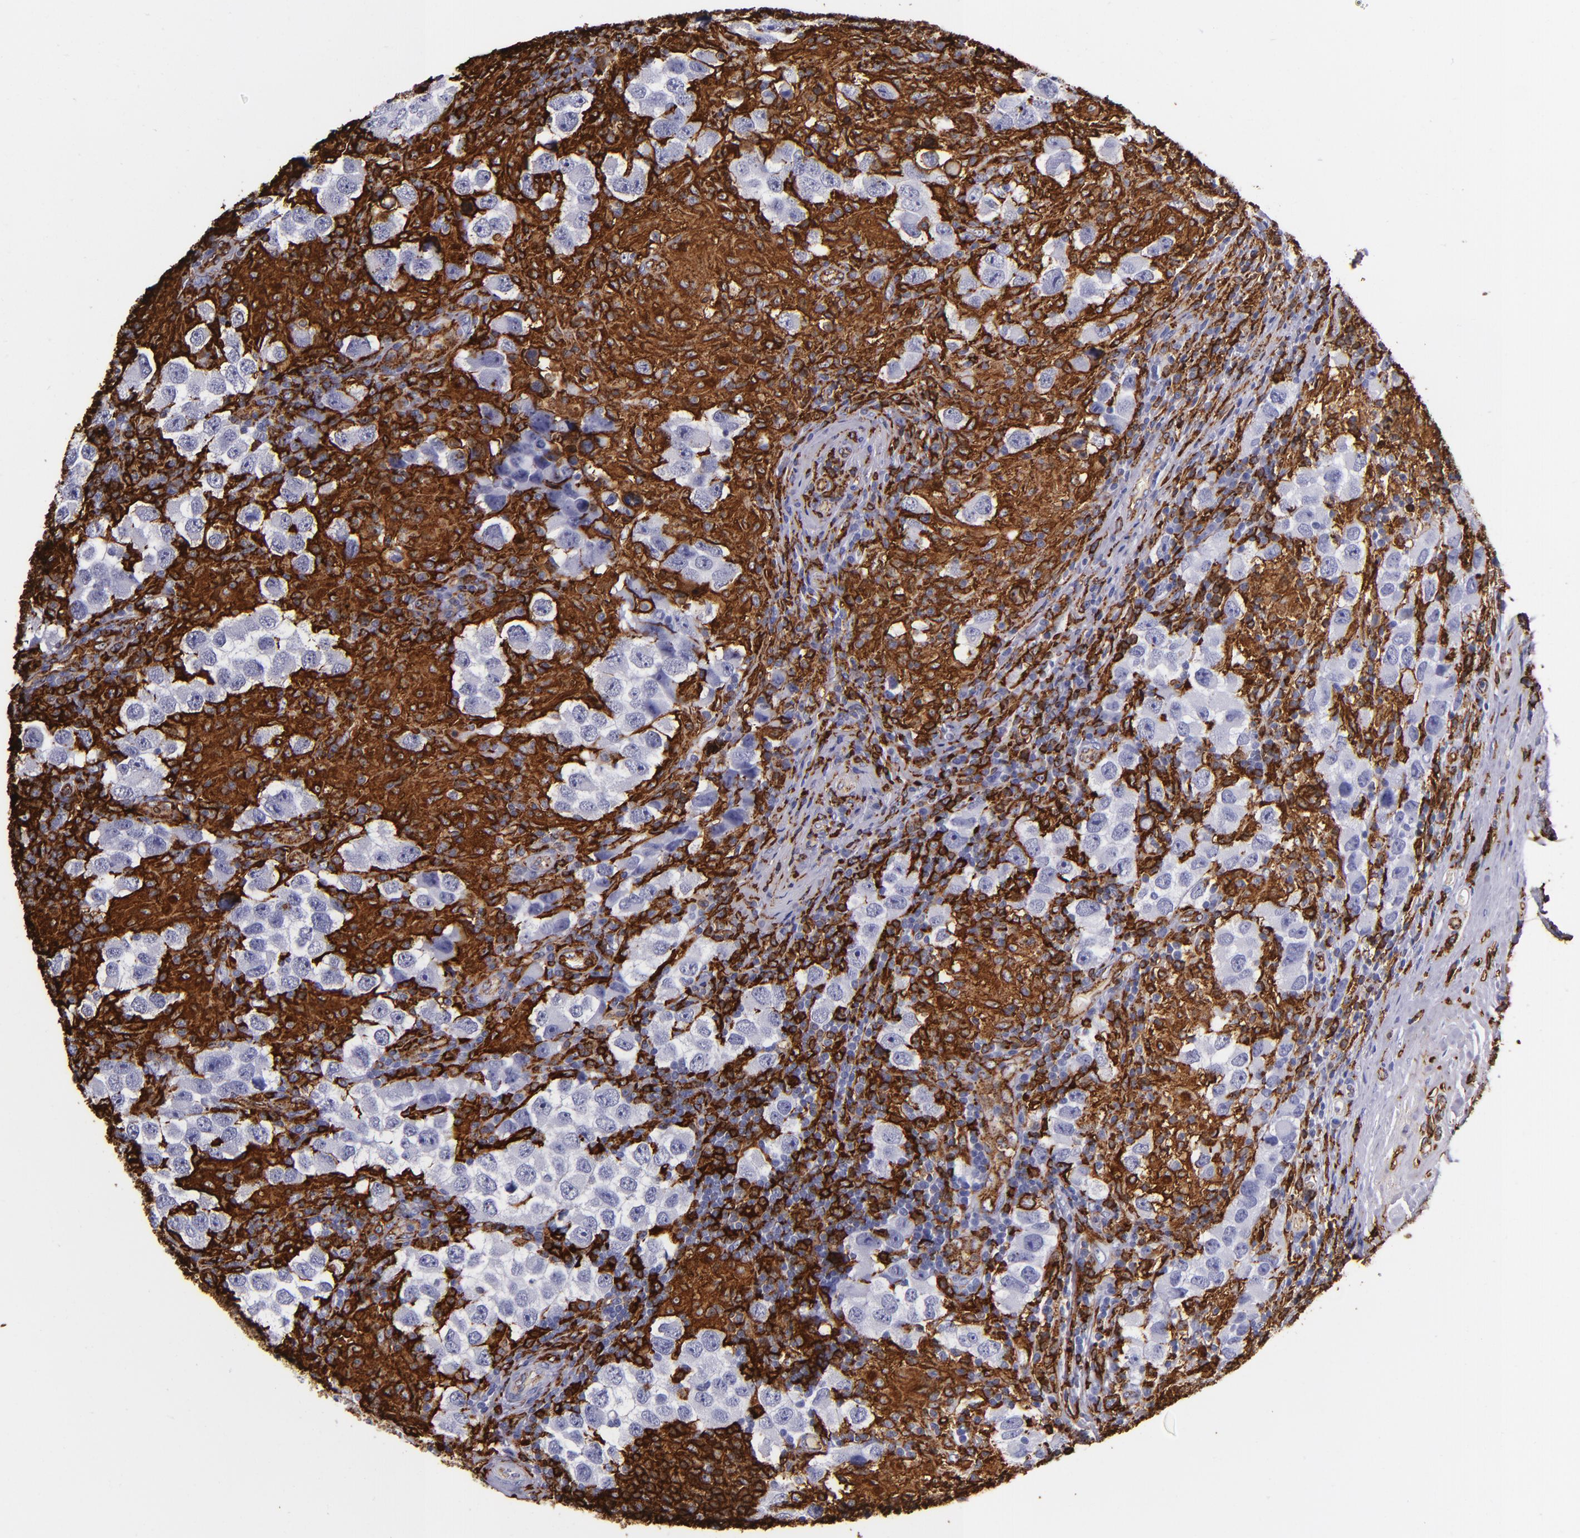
{"staining": {"intensity": "negative", "quantity": "none", "location": "none"}, "tissue": "testis cancer", "cell_type": "Tumor cells", "image_type": "cancer", "snomed": [{"axis": "morphology", "description": "Carcinoma, Embryonal, NOS"}, {"axis": "topography", "description": "Testis"}], "caption": "Immunohistochemistry (IHC) micrograph of testis embryonal carcinoma stained for a protein (brown), which exhibits no expression in tumor cells.", "gene": "HLA-DRA", "patient": {"sex": "male", "age": 21}}